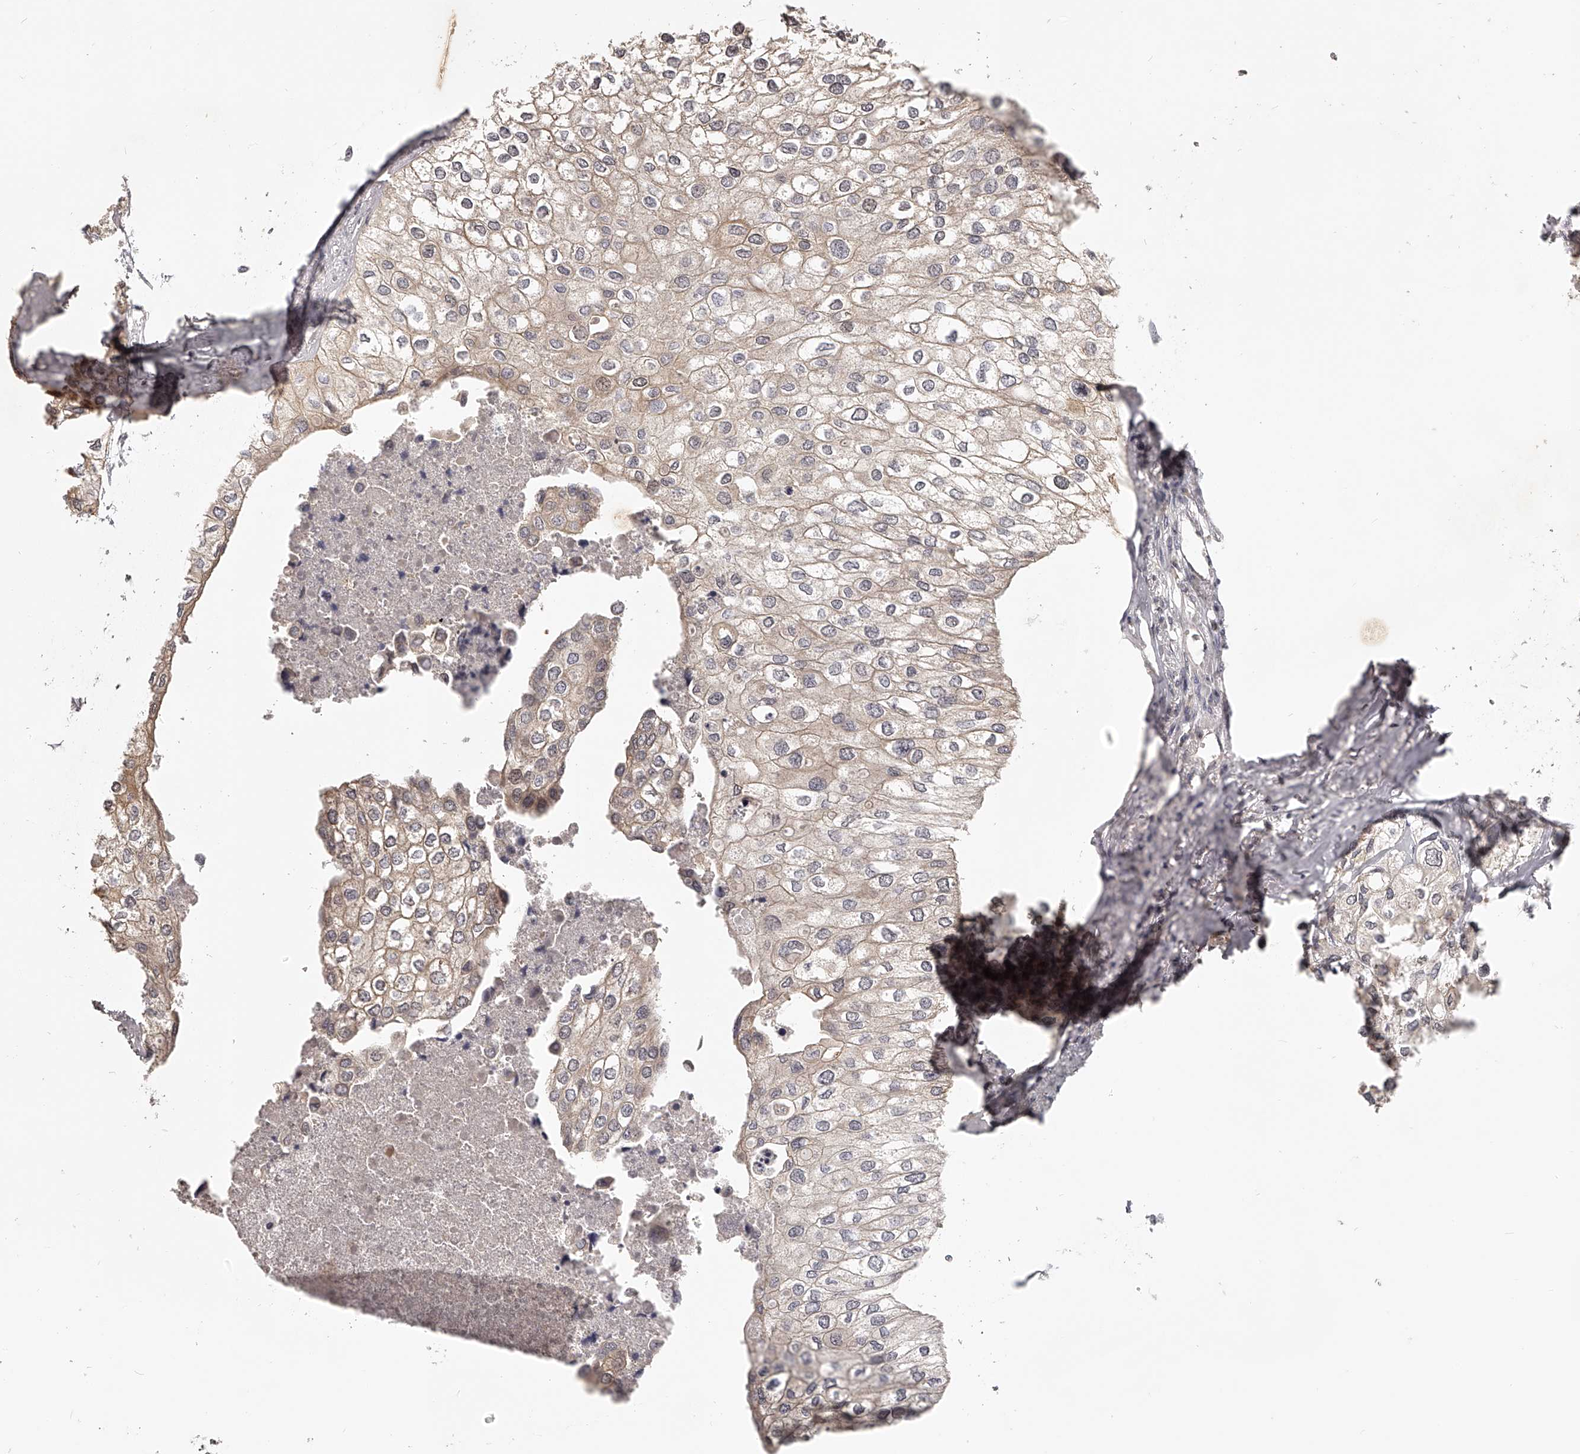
{"staining": {"intensity": "weak", "quantity": "25%-75%", "location": "cytoplasmic/membranous"}, "tissue": "urothelial cancer", "cell_type": "Tumor cells", "image_type": "cancer", "snomed": [{"axis": "morphology", "description": "Urothelial carcinoma, High grade"}, {"axis": "topography", "description": "Urinary bladder"}], "caption": "Protein expression analysis of urothelial carcinoma (high-grade) displays weak cytoplasmic/membranous positivity in about 25%-75% of tumor cells.", "gene": "ZNF582", "patient": {"sex": "male", "age": 64}}